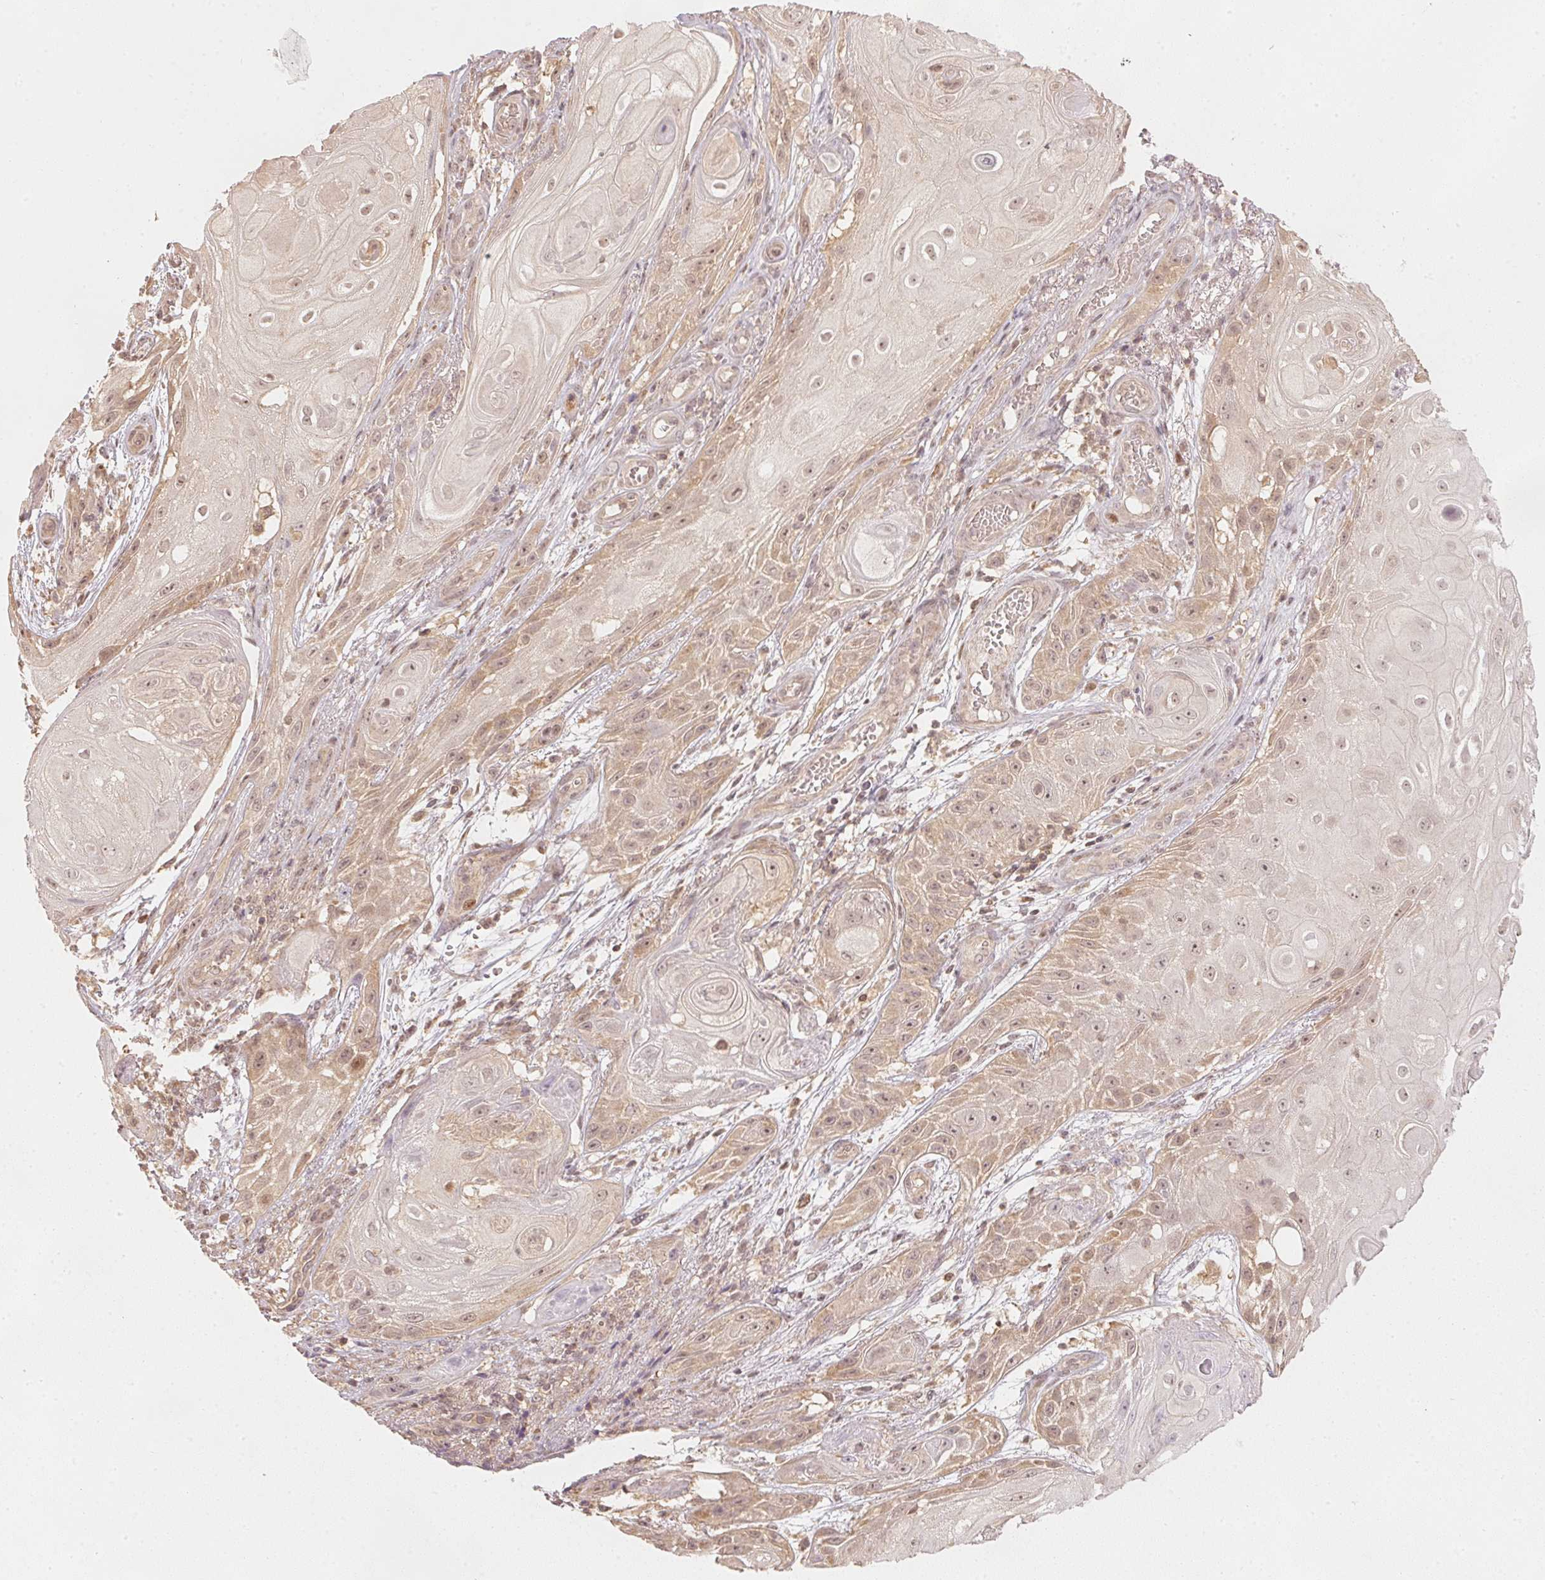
{"staining": {"intensity": "weak", "quantity": "25%-75%", "location": "cytoplasmic/membranous,nuclear"}, "tissue": "skin cancer", "cell_type": "Tumor cells", "image_type": "cancer", "snomed": [{"axis": "morphology", "description": "Squamous cell carcinoma, NOS"}, {"axis": "topography", "description": "Skin"}], "caption": "Brown immunohistochemical staining in skin cancer (squamous cell carcinoma) reveals weak cytoplasmic/membranous and nuclear expression in about 25%-75% of tumor cells.", "gene": "UBE2L3", "patient": {"sex": "male", "age": 62}}